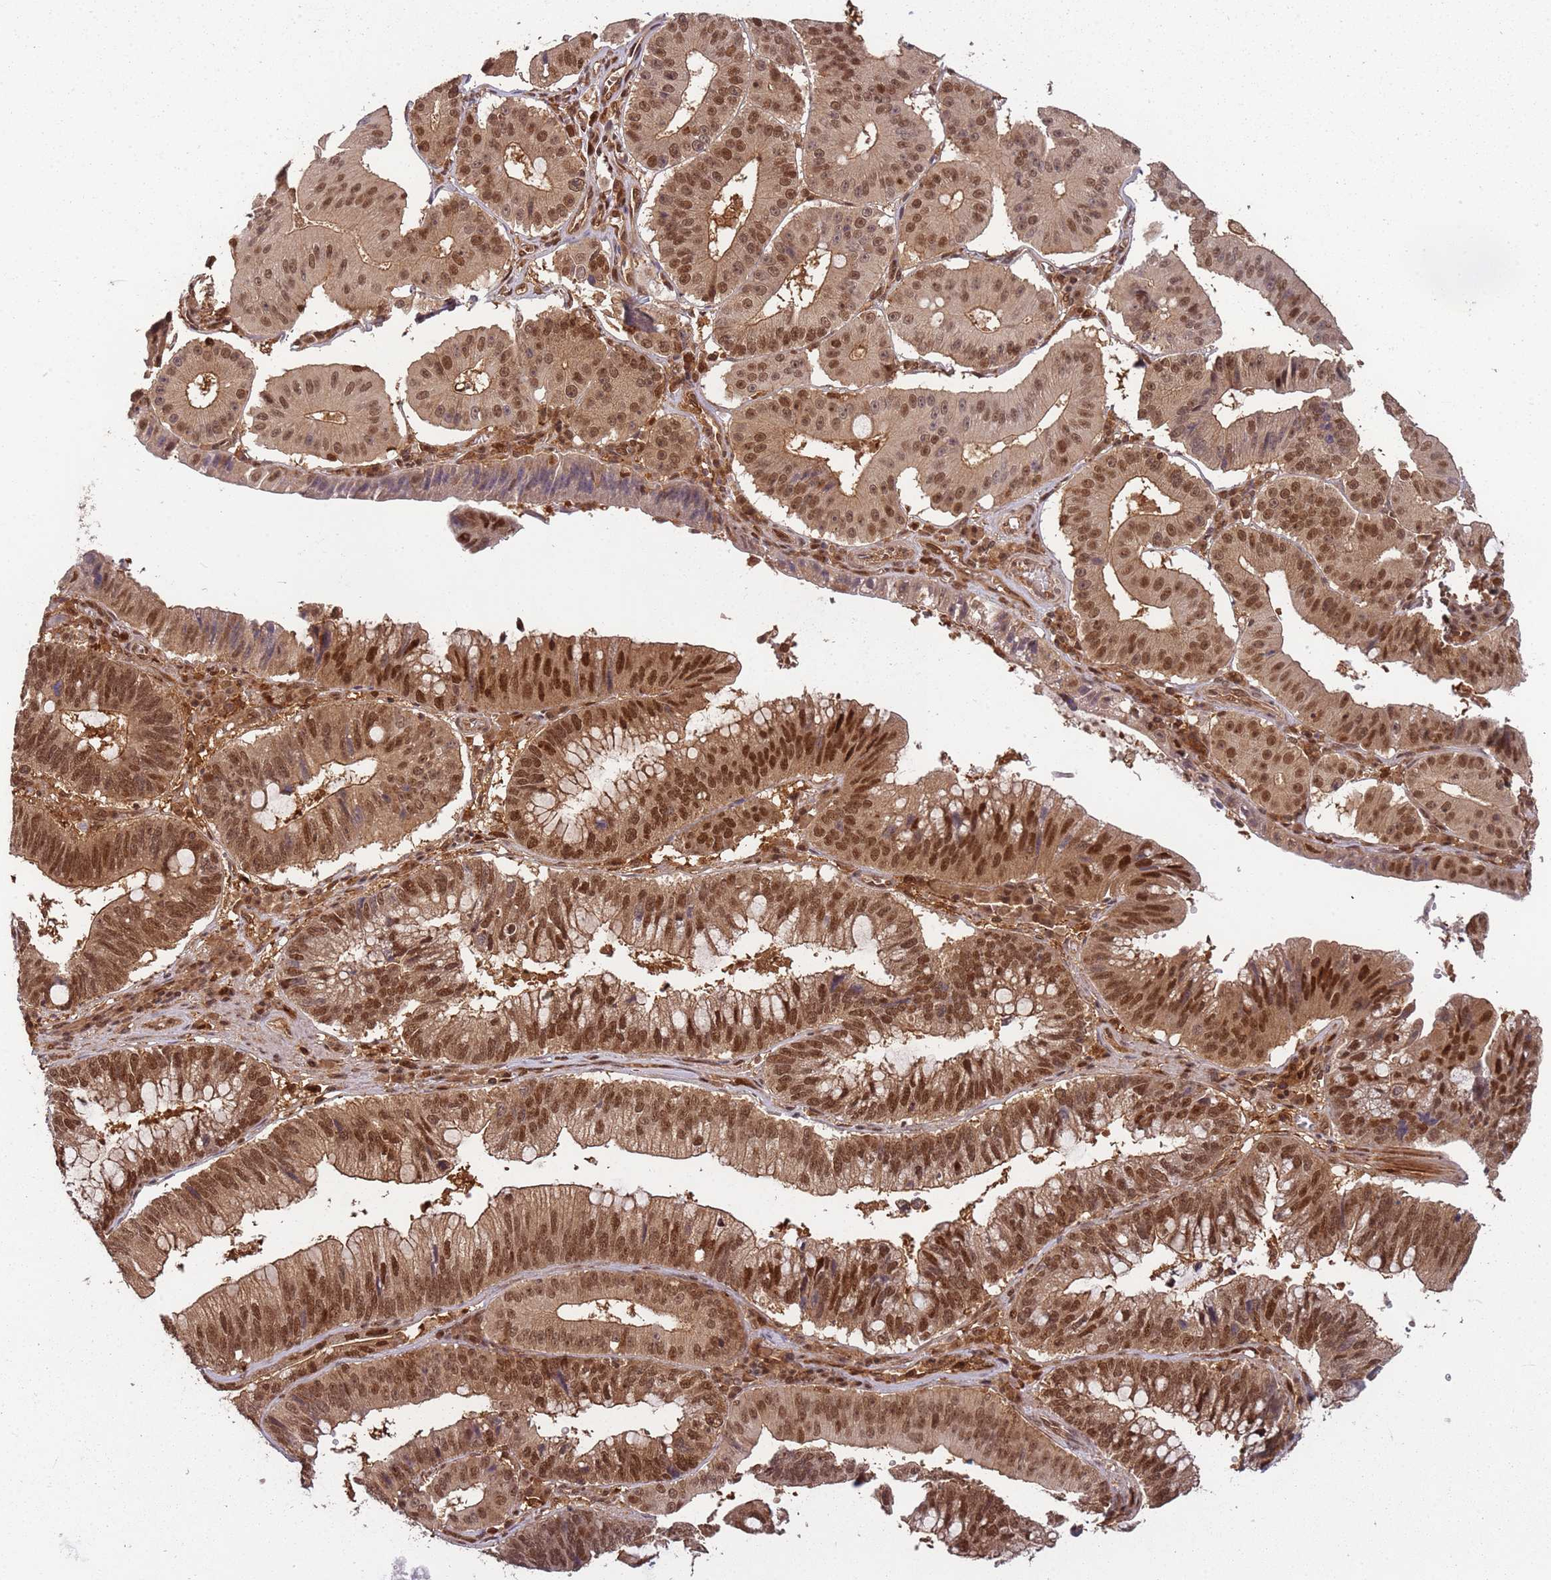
{"staining": {"intensity": "strong", "quantity": ">75%", "location": "cytoplasmic/membranous,nuclear"}, "tissue": "stomach cancer", "cell_type": "Tumor cells", "image_type": "cancer", "snomed": [{"axis": "morphology", "description": "Adenocarcinoma, NOS"}, {"axis": "topography", "description": "Stomach"}], "caption": "High-magnification brightfield microscopy of stomach adenocarcinoma stained with DAB (3,3'-diaminobenzidine) (brown) and counterstained with hematoxylin (blue). tumor cells exhibit strong cytoplasmic/membranous and nuclear staining is seen in approximately>75% of cells. The protein of interest is stained brown, and the nuclei are stained in blue (DAB (3,3'-diaminobenzidine) IHC with brightfield microscopy, high magnification).", "gene": "PGLS", "patient": {"sex": "male", "age": 59}}